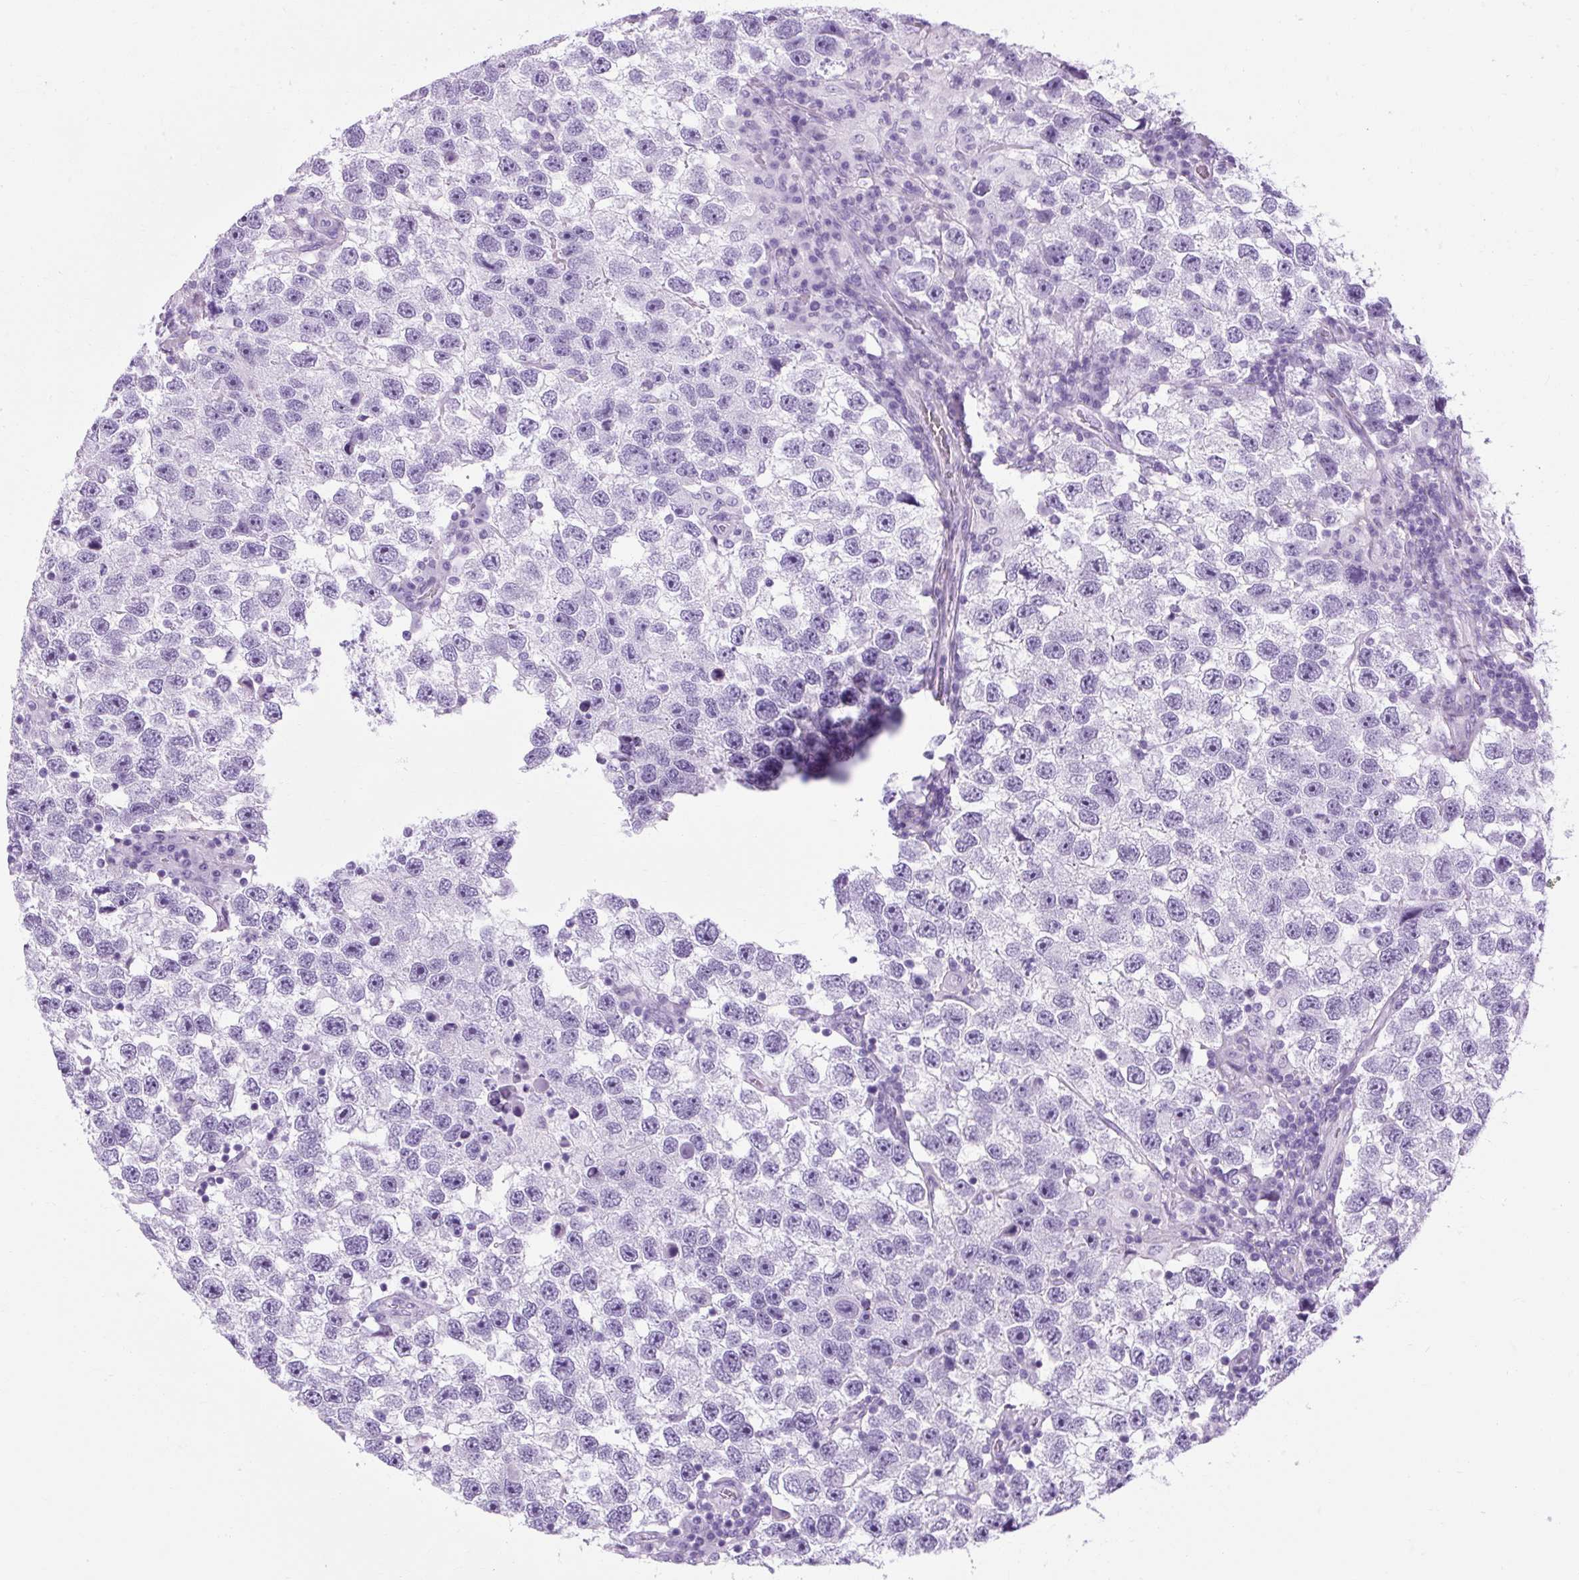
{"staining": {"intensity": "negative", "quantity": "none", "location": "none"}, "tissue": "testis cancer", "cell_type": "Tumor cells", "image_type": "cancer", "snomed": [{"axis": "morphology", "description": "Seminoma, NOS"}, {"axis": "topography", "description": "Testis"}], "caption": "IHC histopathology image of neoplastic tissue: human testis cancer stained with DAB (3,3'-diaminobenzidine) reveals no significant protein expression in tumor cells. (Brightfield microscopy of DAB (3,3'-diaminobenzidine) immunohistochemistry at high magnification).", "gene": "B3GNT4", "patient": {"sex": "male", "age": 26}}